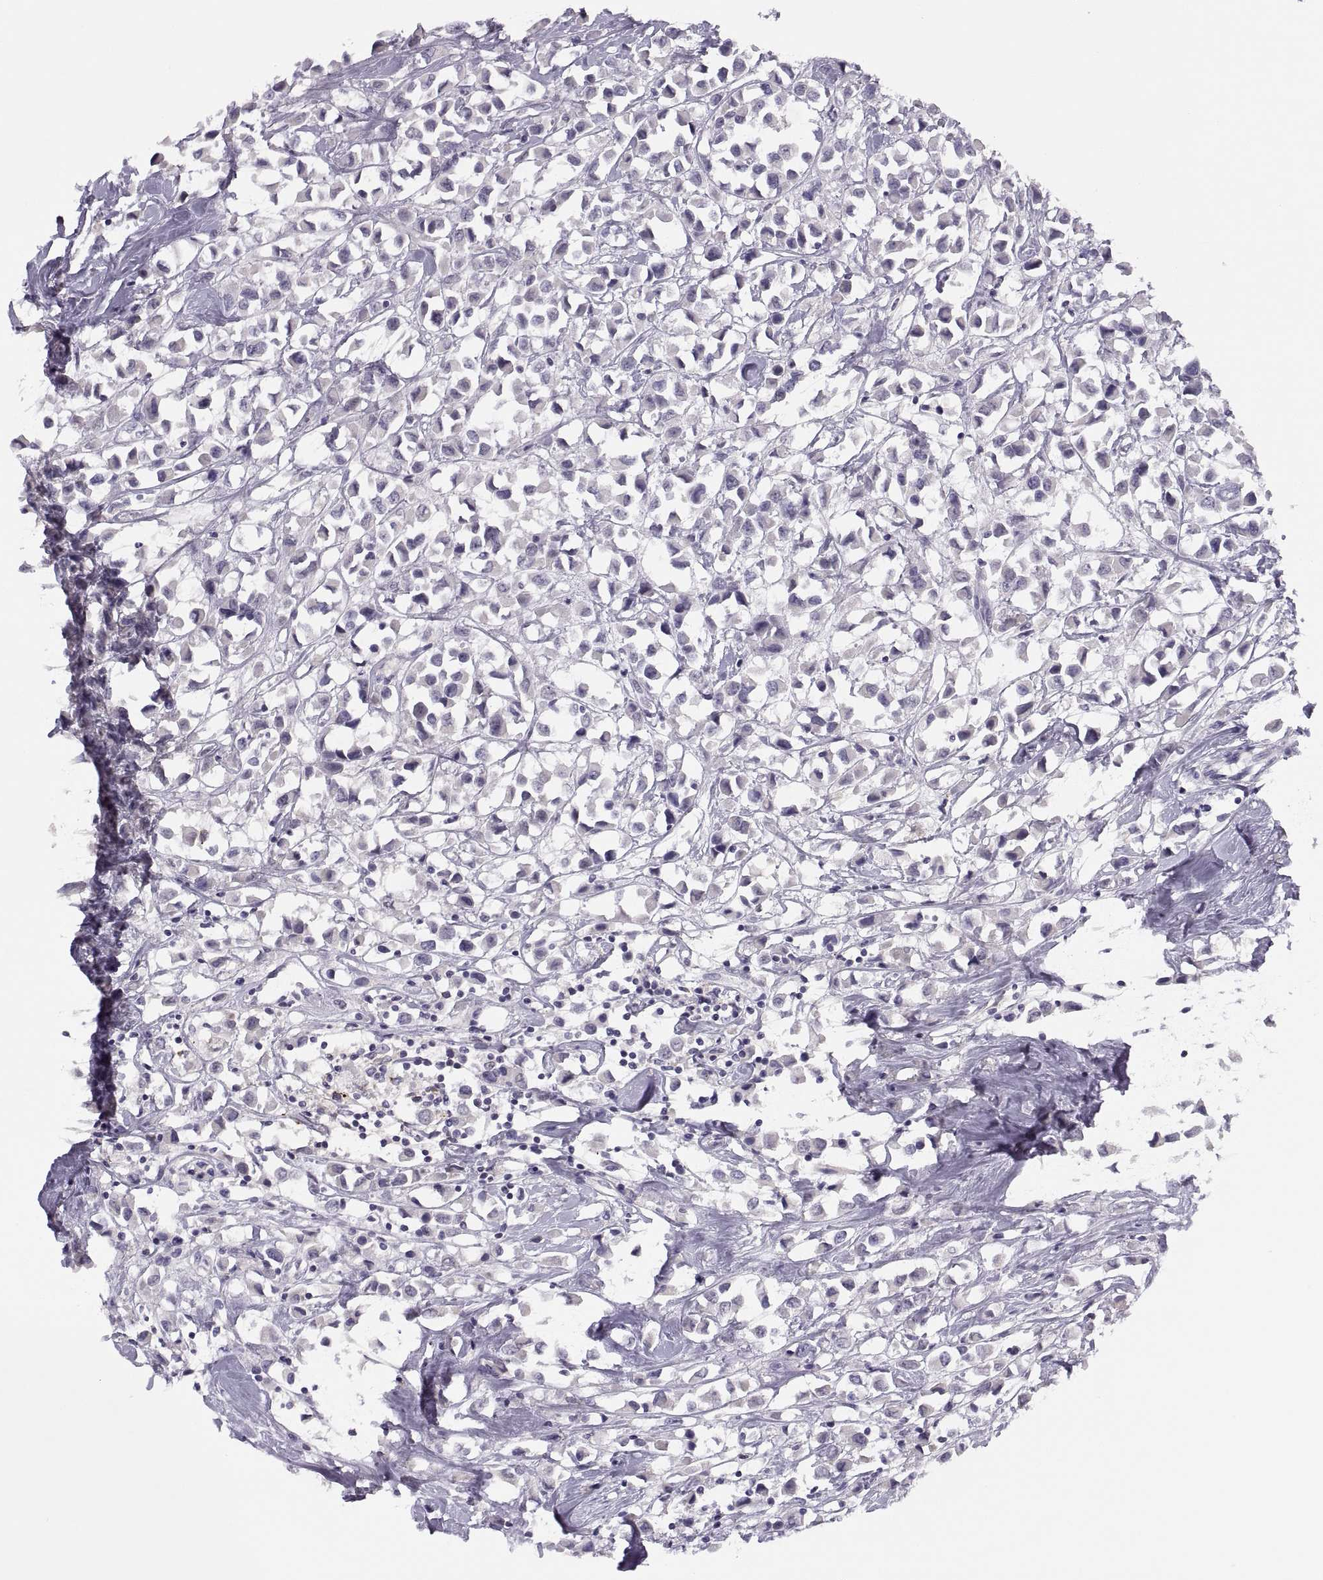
{"staining": {"intensity": "negative", "quantity": "none", "location": "none"}, "tissue": "breast cancer", "cell_type": "Tumor cells", "image_type": "cancer", "snomed": [{"axis": "morphology", "description": "Duct carcinoma"}, {"axis": "topography", "description": "Breast"}], "caption": "There is no significant positivity in tumor cells of breast cancer (intraductal carcinoma). Nuclei are stained in blue.", "gene": "CHCT1", "patient": {"sex": "female", "age": 61}}